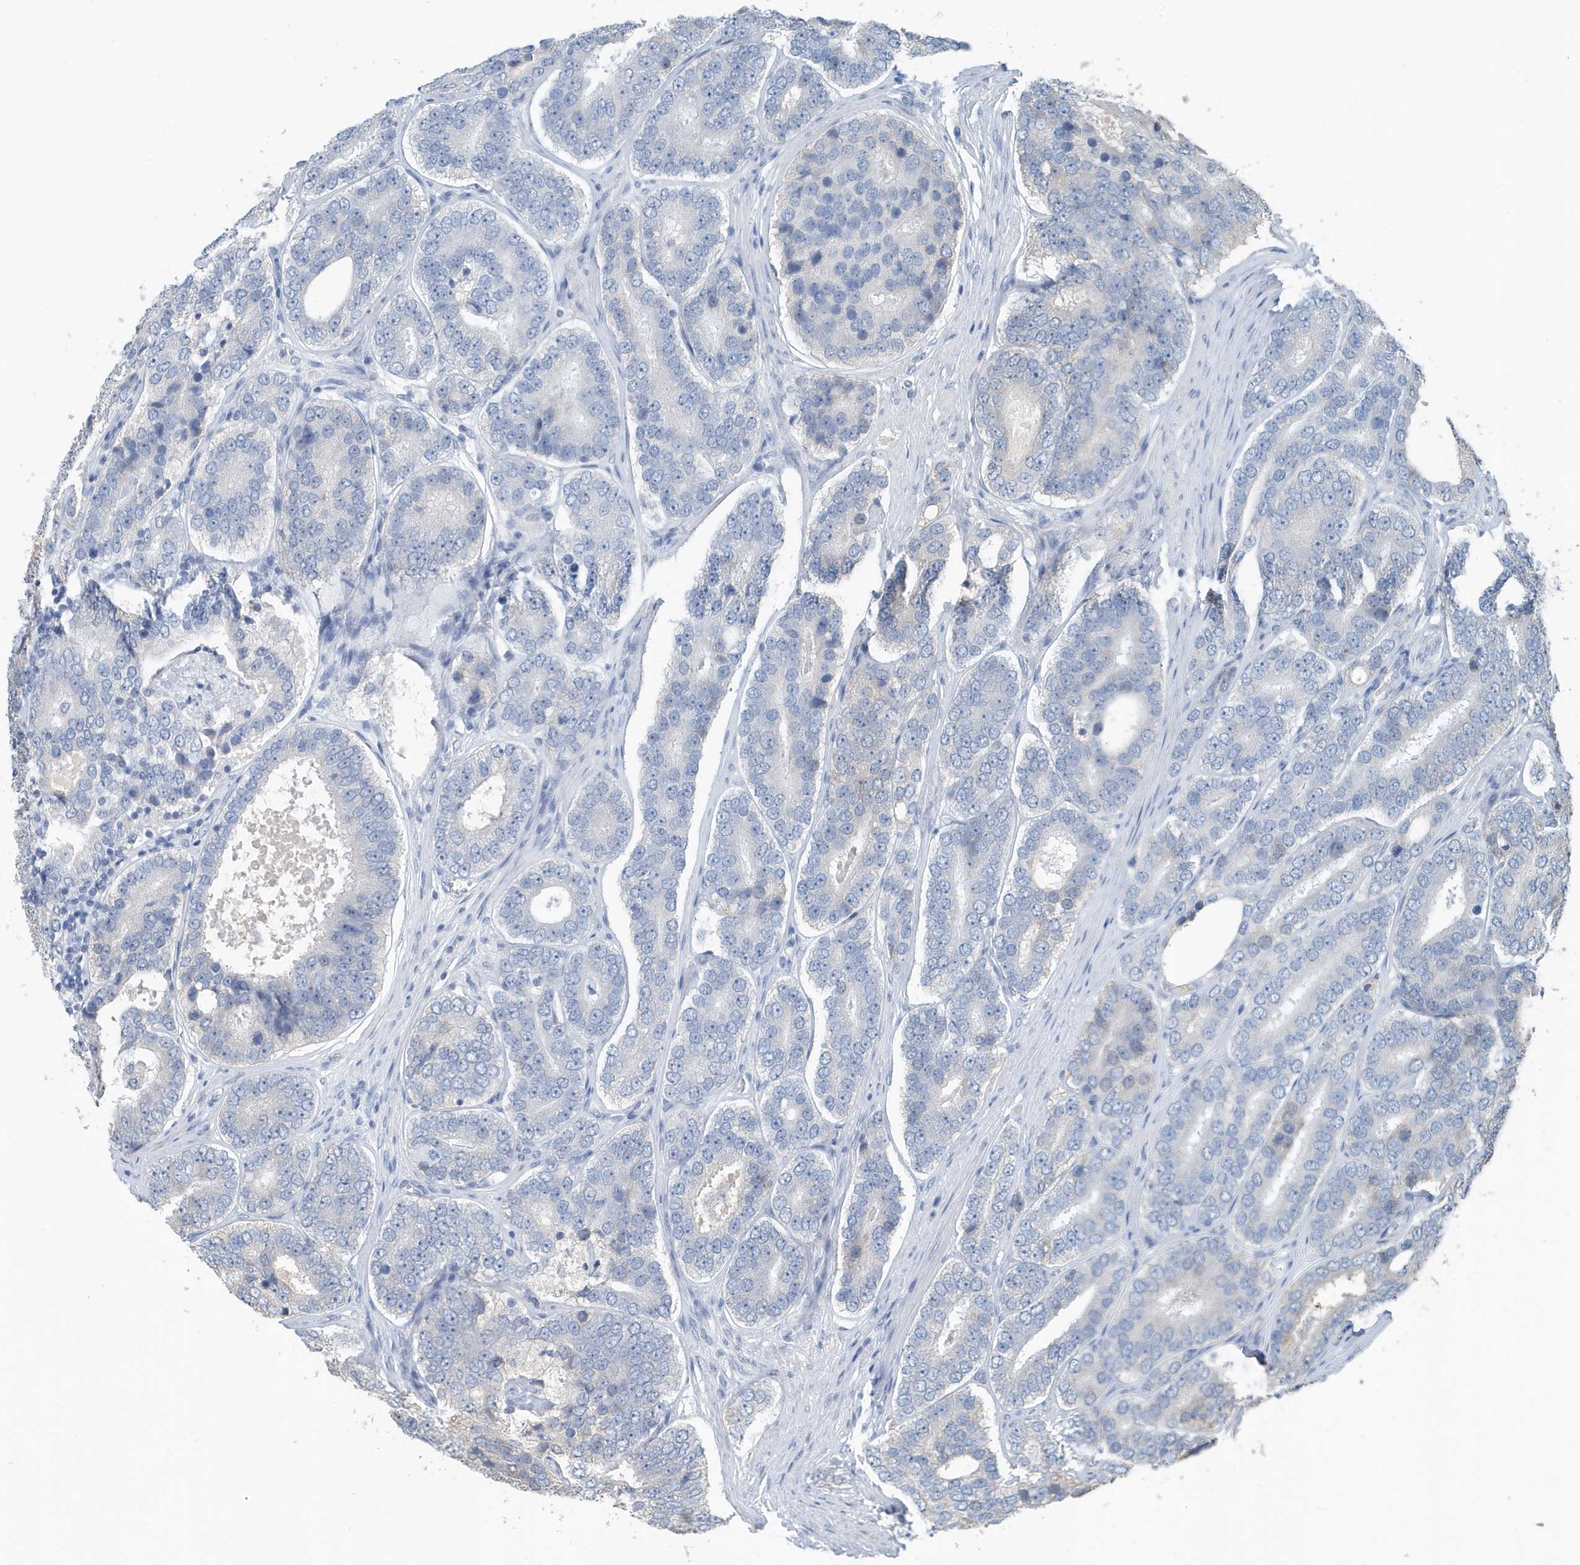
{"staining": {"intensity": "negative", "quantity": "none", "location": "none"}, "tissue": "prostate cancer", "cell_type": "Tumor cells", "image_type": "cancer", "snomed": [{"axis": "morphology", "description": "Adenocarcinoma, High grade"}, {"axis": "topography", "description": "Prostate"}], "caption": "Immunohistochemistry of human prostate cancer (adenocarcinoma (high-grade)) demonstrates no staining in tumor cells.", "gene": "UGT2B4", "patient": {"sex": "male", "age": 56}}